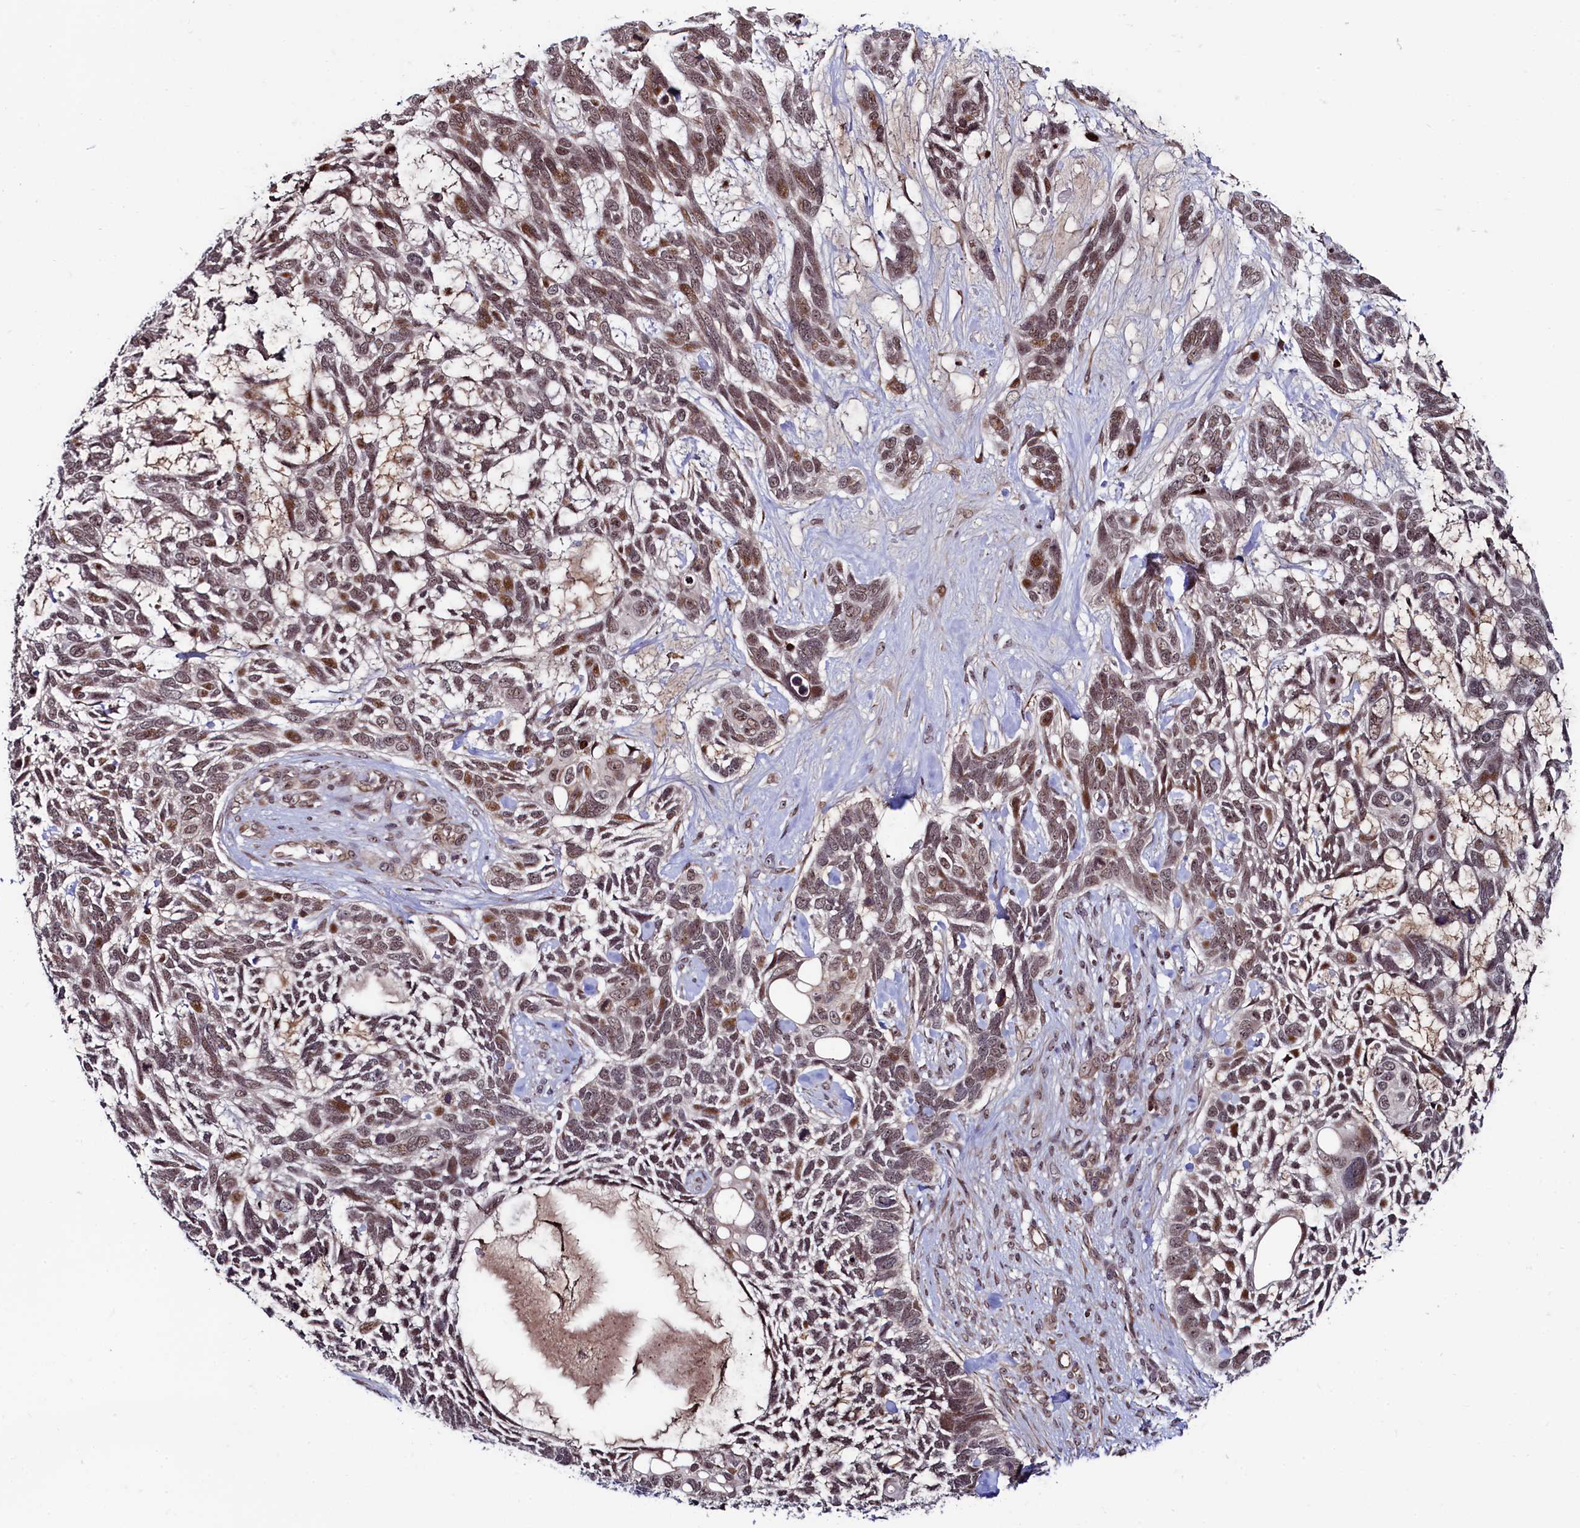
{"staining": {"intensity": "moderate", "quantity": ">75%", "location": "nuclear"}, "tissue": "skin cancer", "cell_type": "Tumor cells", "image_type": "cancer", "snomed": [{"axis": "morphology", "description": "Basal cell carcinoma"}, {"axis": "topography", "description": "Skin"}], "caption": "The histopathology image displays a brown stain indicating the presence of a protein in the nuclear of tumor cells in basal cell carcinoma (skin).", "gene": "LEO1", "patient": {"sex": "male", "age": 88}}